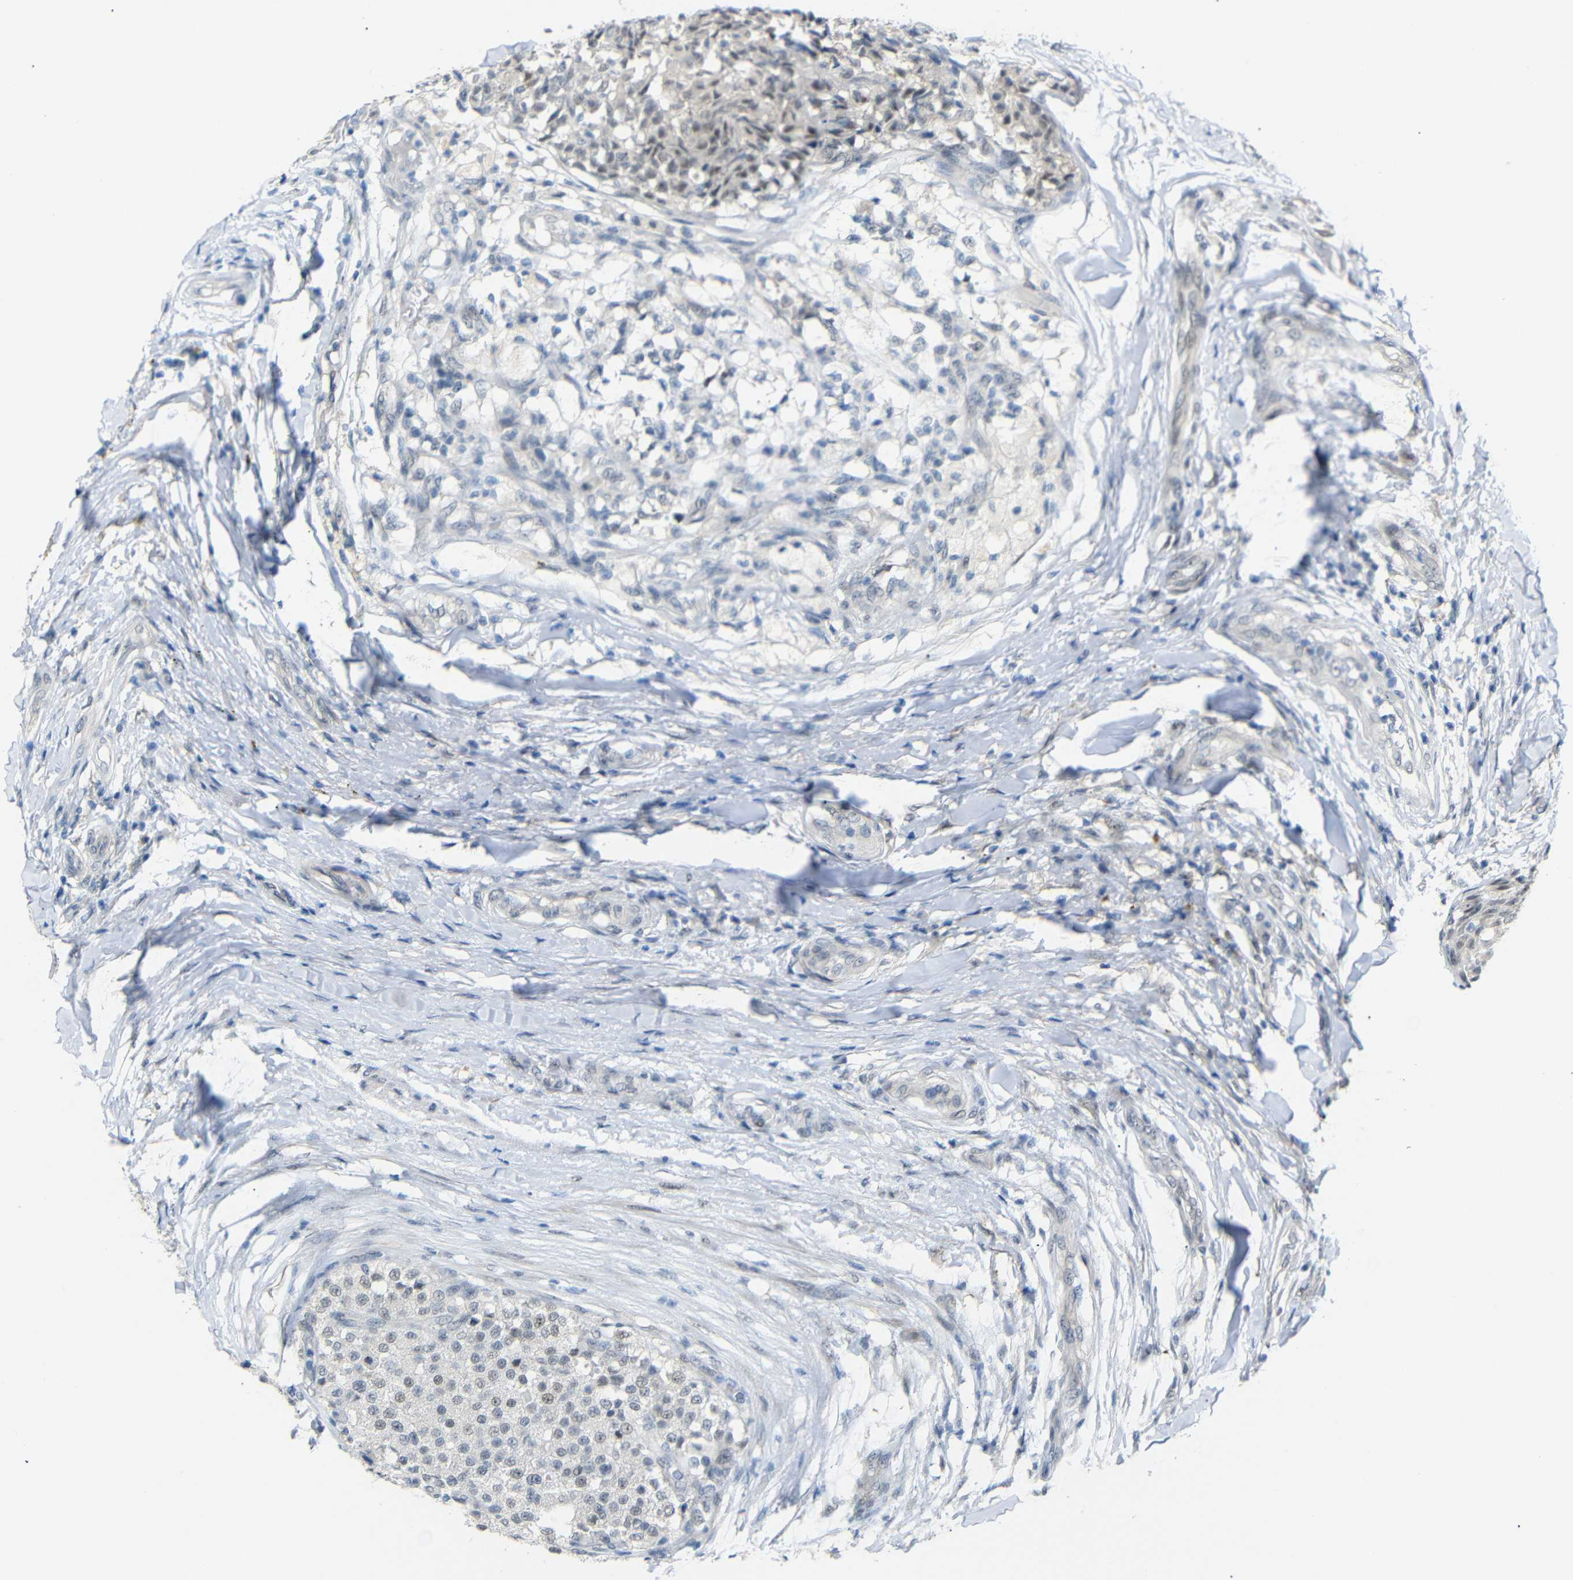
{"staining": {"intensity": "weak", "quantity": "25%-75%", "location": "nuclear"}, "tissue": "testis cancer", "cell_type": "Tumor cells", "image_type": "cancer", "snomed": [{"axis": "morphology", "description": "Seminoma, NOS"}, {"axis": "topography", "description": "Testis"}], "caption": "Human testis seminoma stained with a brown dye demonstrates weak nuclear positive staining in about 25%-75% of tumor cells.", "gene": "GPR158", "patient": {"sex": "male", "age": 59}}